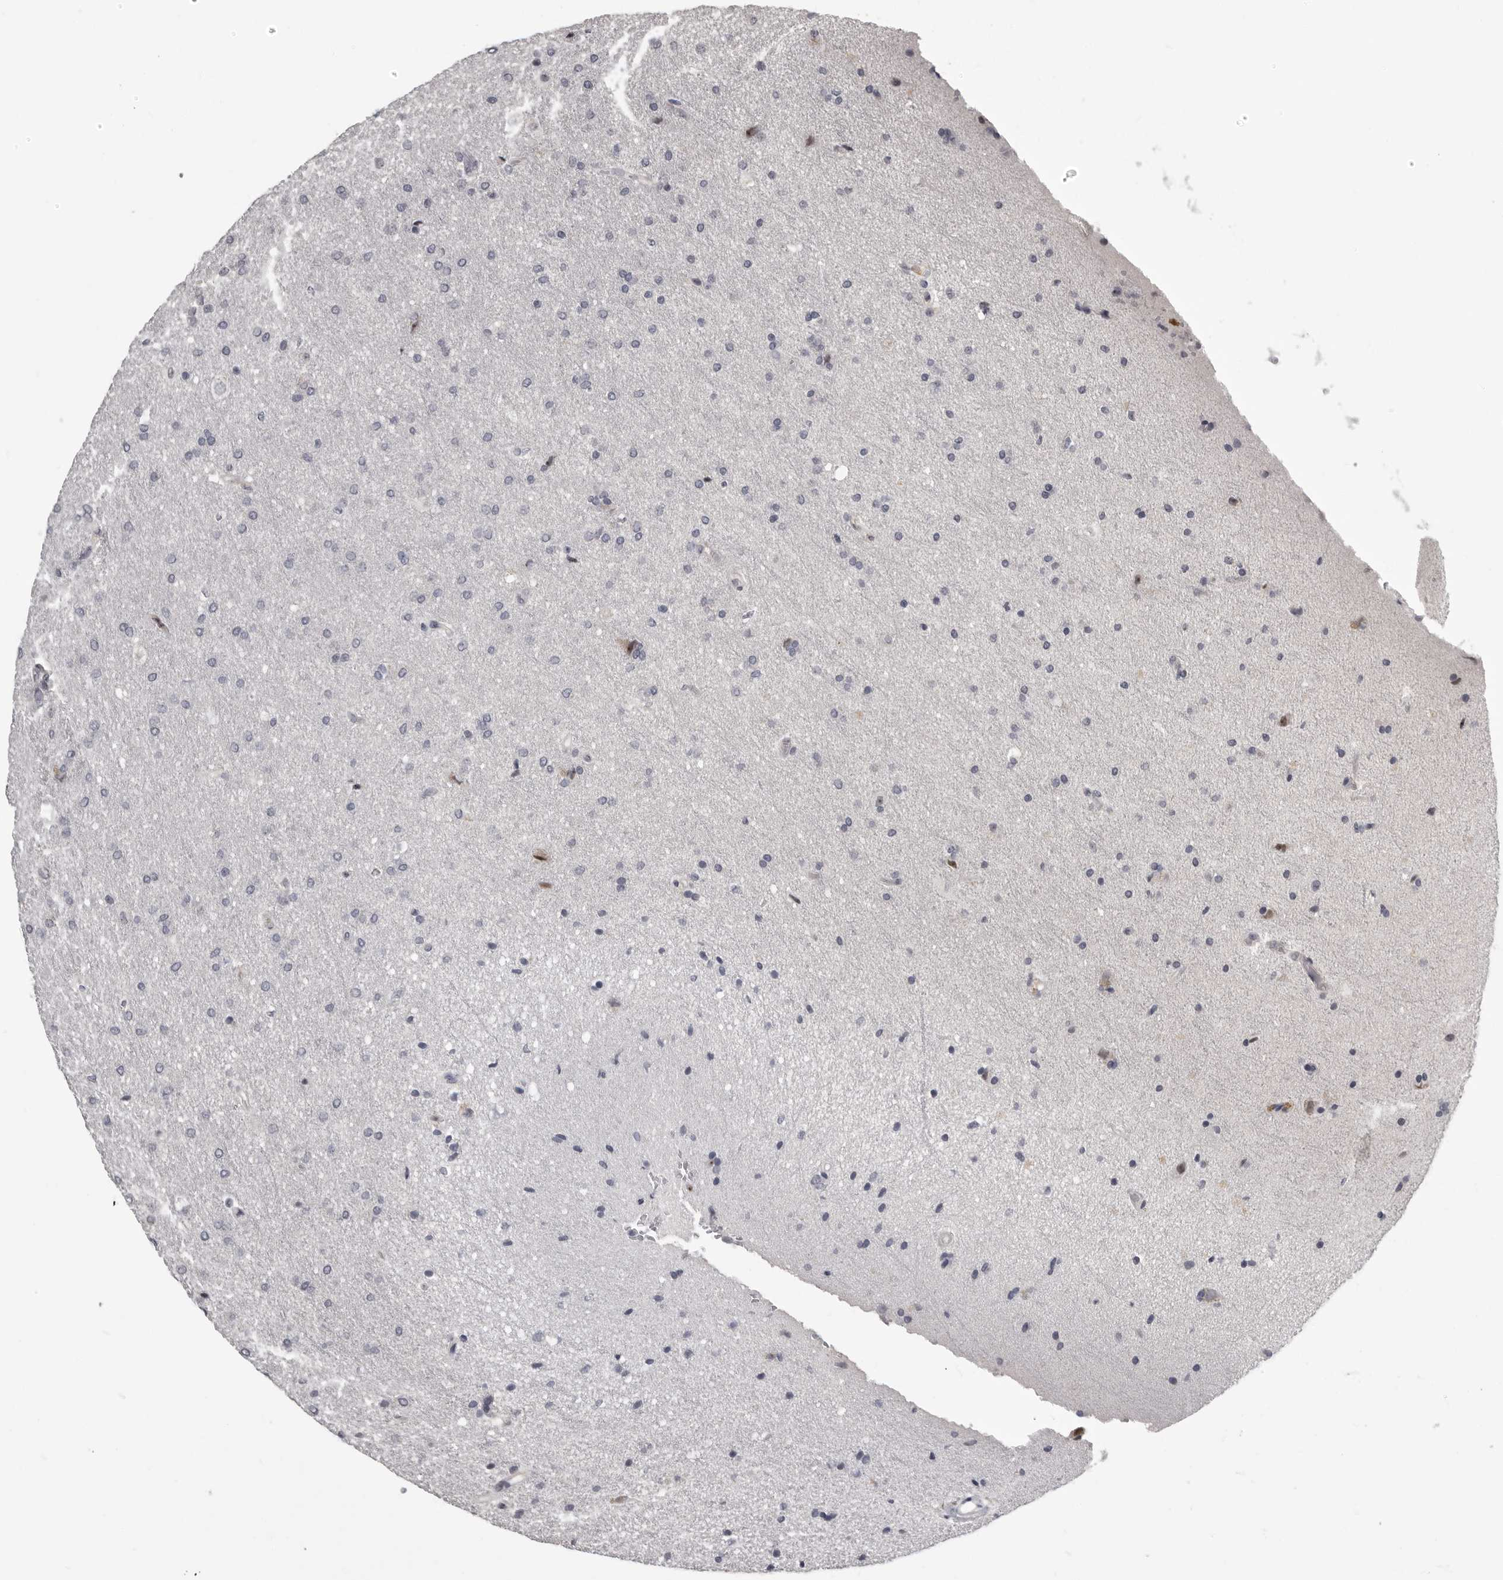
{"staining": {"intensity": "negative", "quantity": "none", "location": "none"}, "tissue": "glioma", "cell_type": "Tumor cells", "image_type": "cancer", "snomed": [{"axis": "morphology", "description": "Glioma, malignant, Low grade"}, {"axis": "topography", "description": "Brain"}], "caption": "Immunohistochemical staining of human malignant glioma (low-grade) shows no significant positivity in tumor cells.", "gene": "MRTO4", "patient": {"sex": "female", "age": 37}}